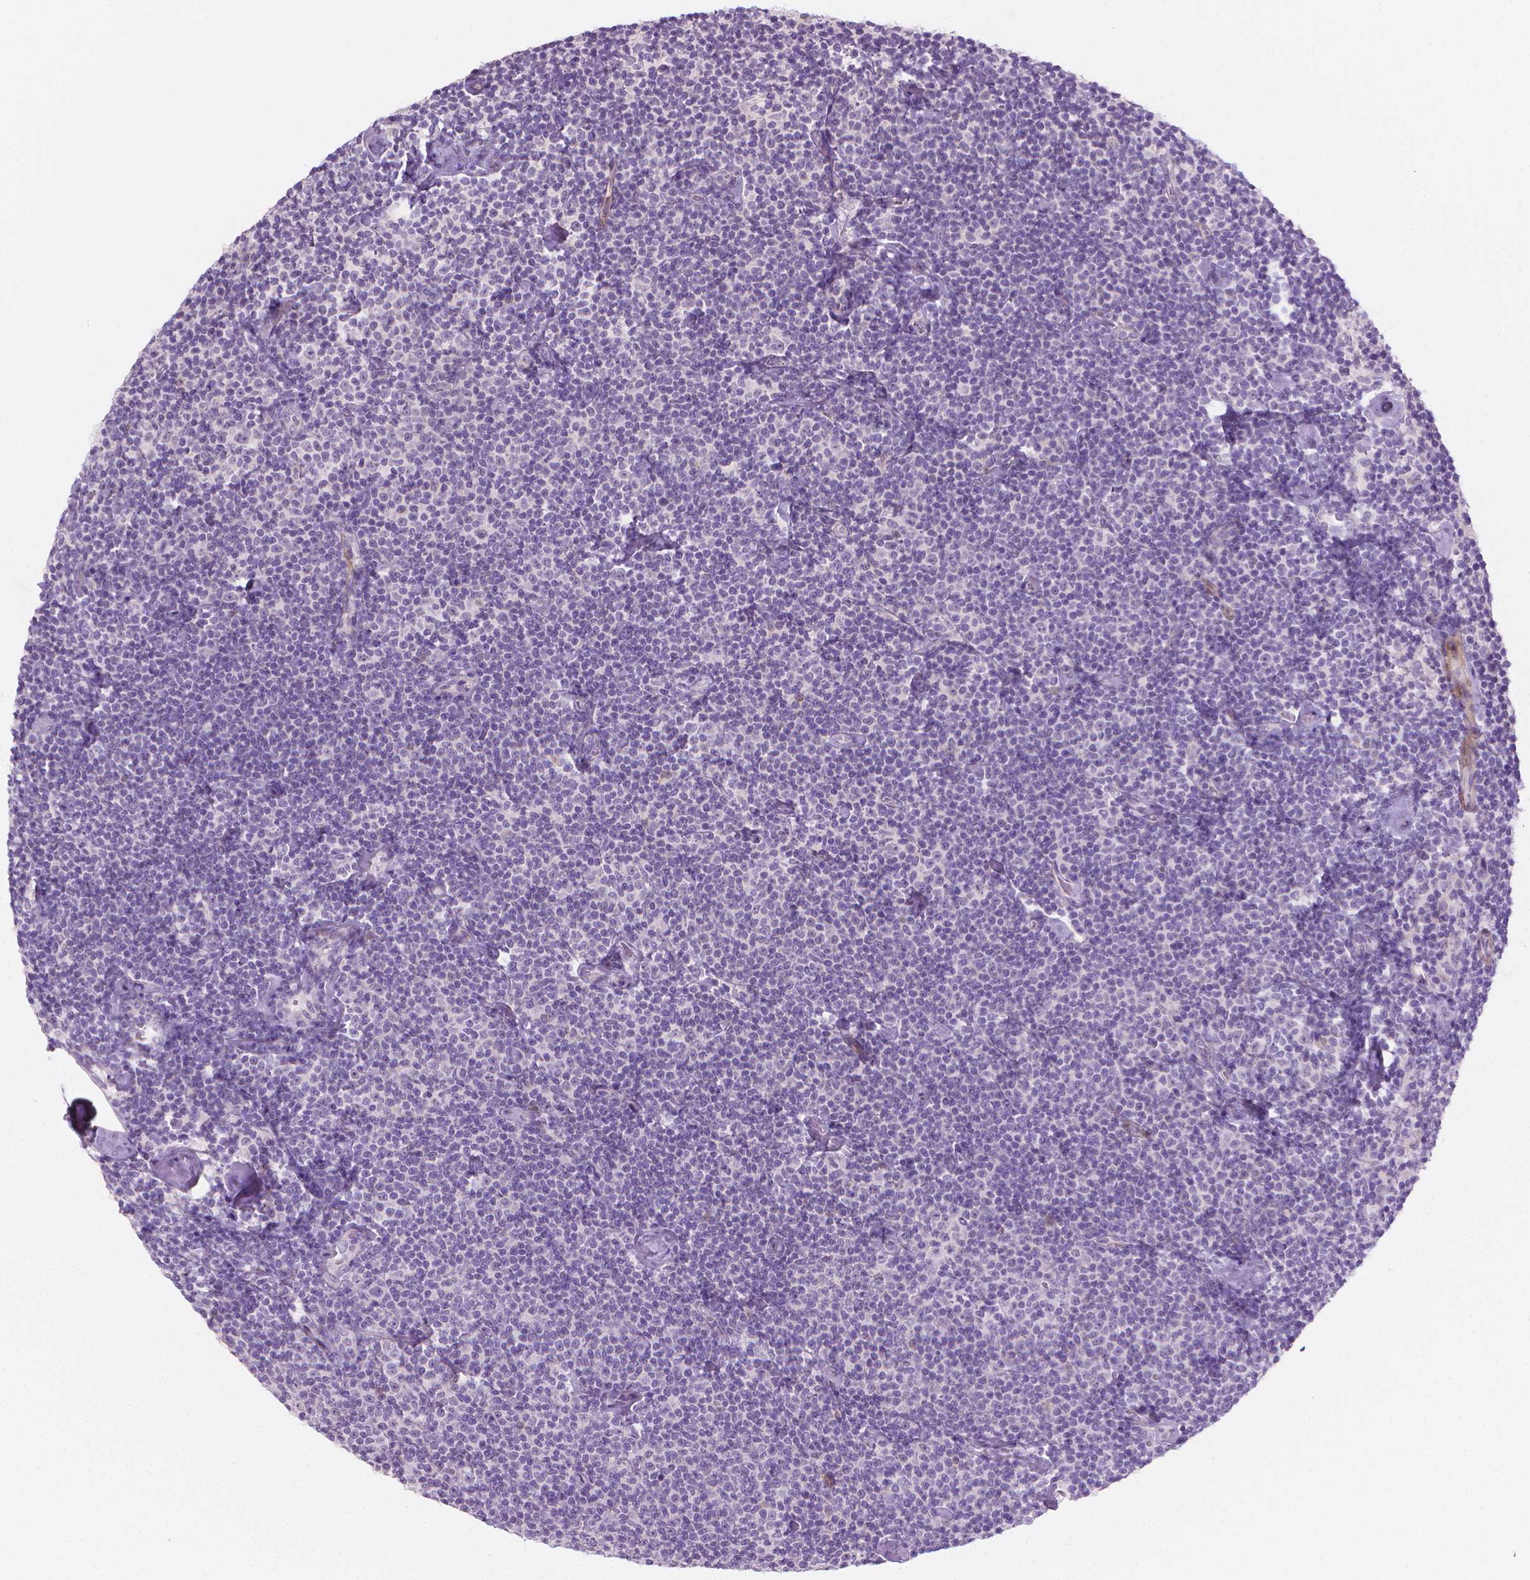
{"staining": {"intensity": "negative", "quantity": "none", "location": "none"}, "tissue": "lymphoma", "cell_type": "Tumor cells", "image_type": "cancer", "snomed": [{"axis": "morphology", "description": "Malignant lymphoma, non-Hodgkin's type, Low grade"}, {"axis": "topography", "description": "Lymph node"}], "caption": "DAB immunohistochemical staining of lymphoma shows no significant expression in tumor cells.", "gene": "GSDMA", "patient": {"sex": "male", "age": 81}}